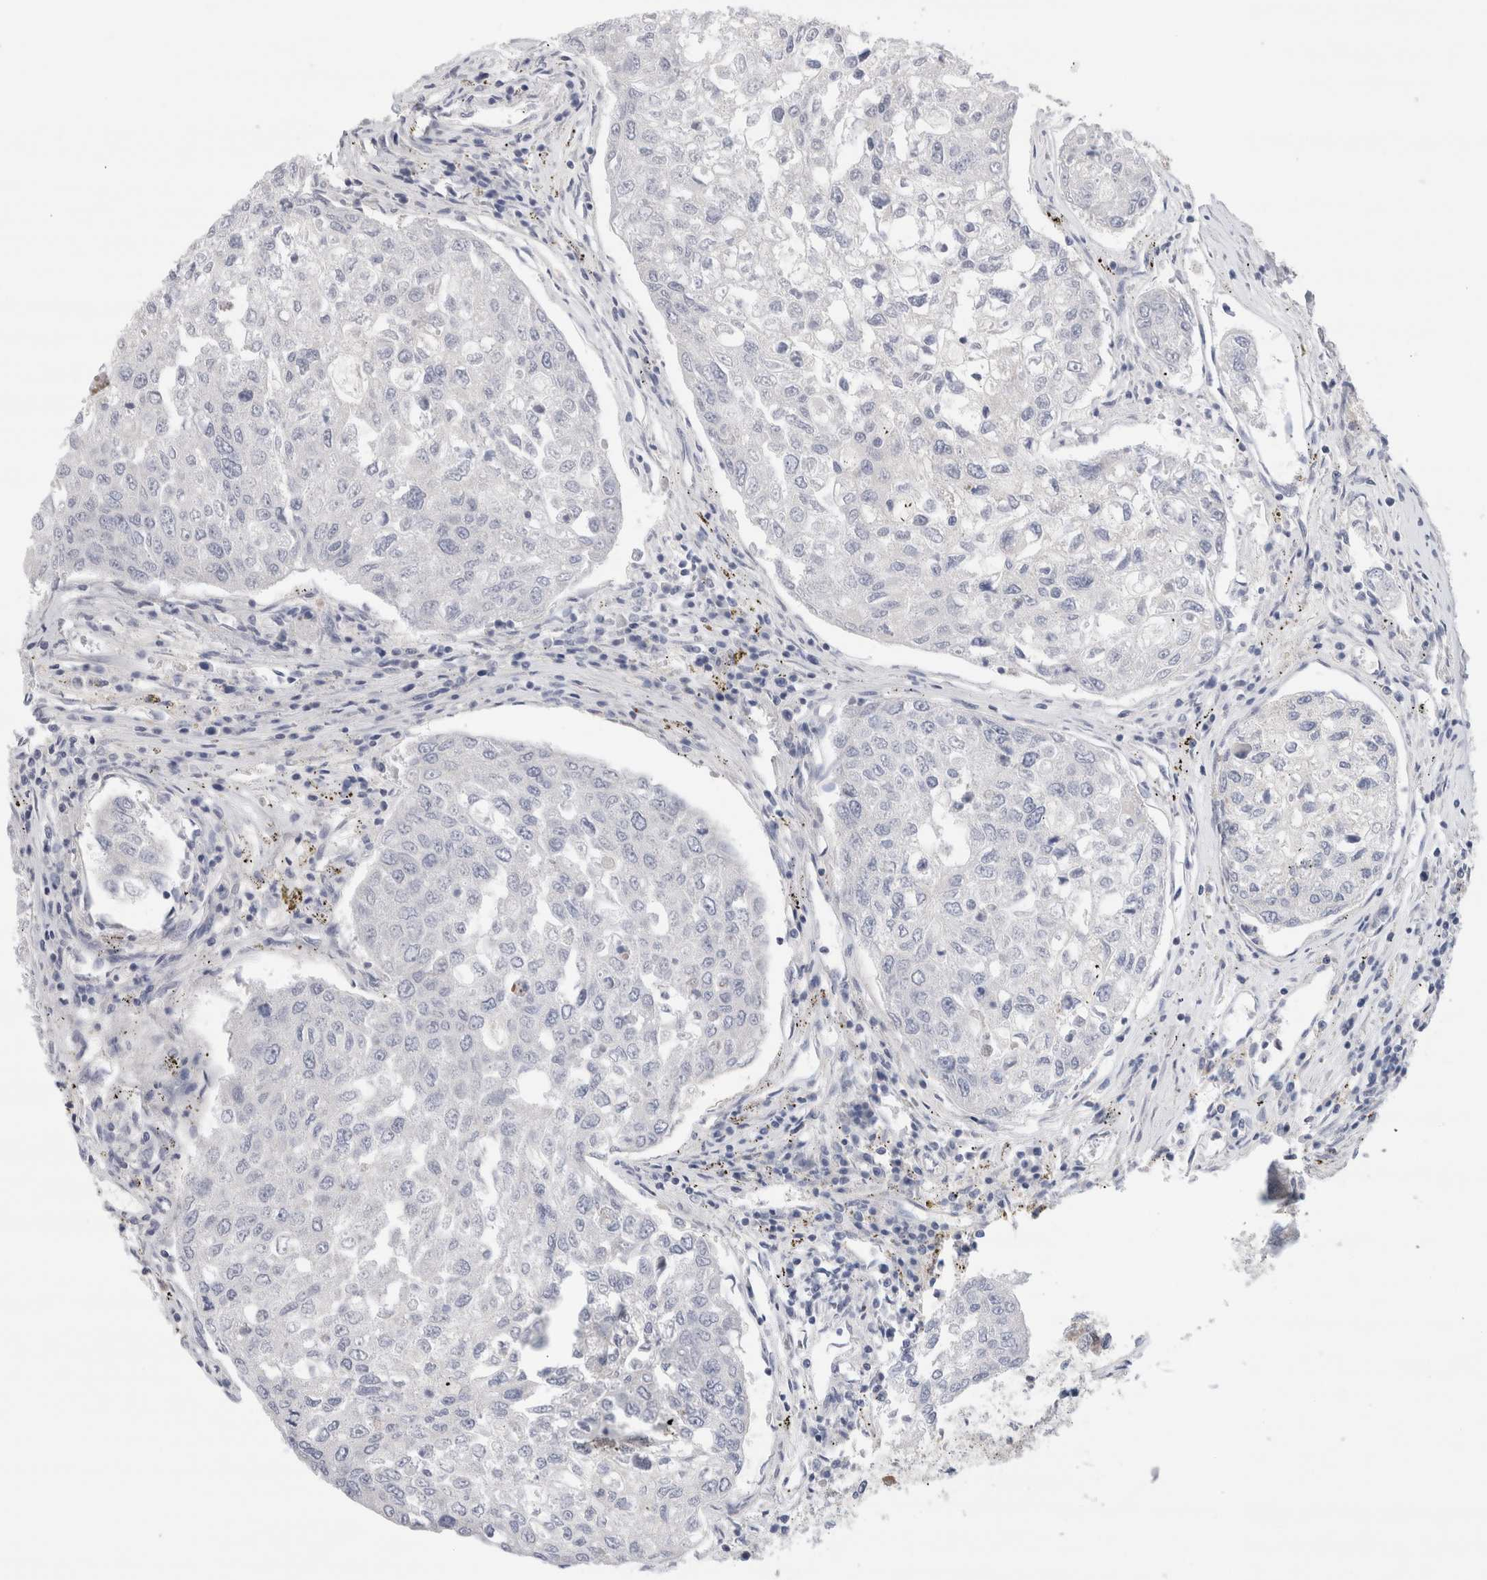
{"staining": {"intensity": "negative", "quantity": "none", "location": "none"}, "tissue": "urothelial cancer", "cell_type": "Tumor cells", "image_type": "cancer", "snomed": [{"axis": "morphology", "description": "Urothelial carcinoma, High grade"}, {"axis": "topography", "description": "Lymph node"}, {"axis": "topography", "description": "Urinary bladder"}], "caption": "This is a photomicrograph of immunohistochemistry staining of urothelial cancer, which shows no positivity in tumor cells.", "gene": "ECHDC2", "patient": {"sex": "male", "age": 51}}